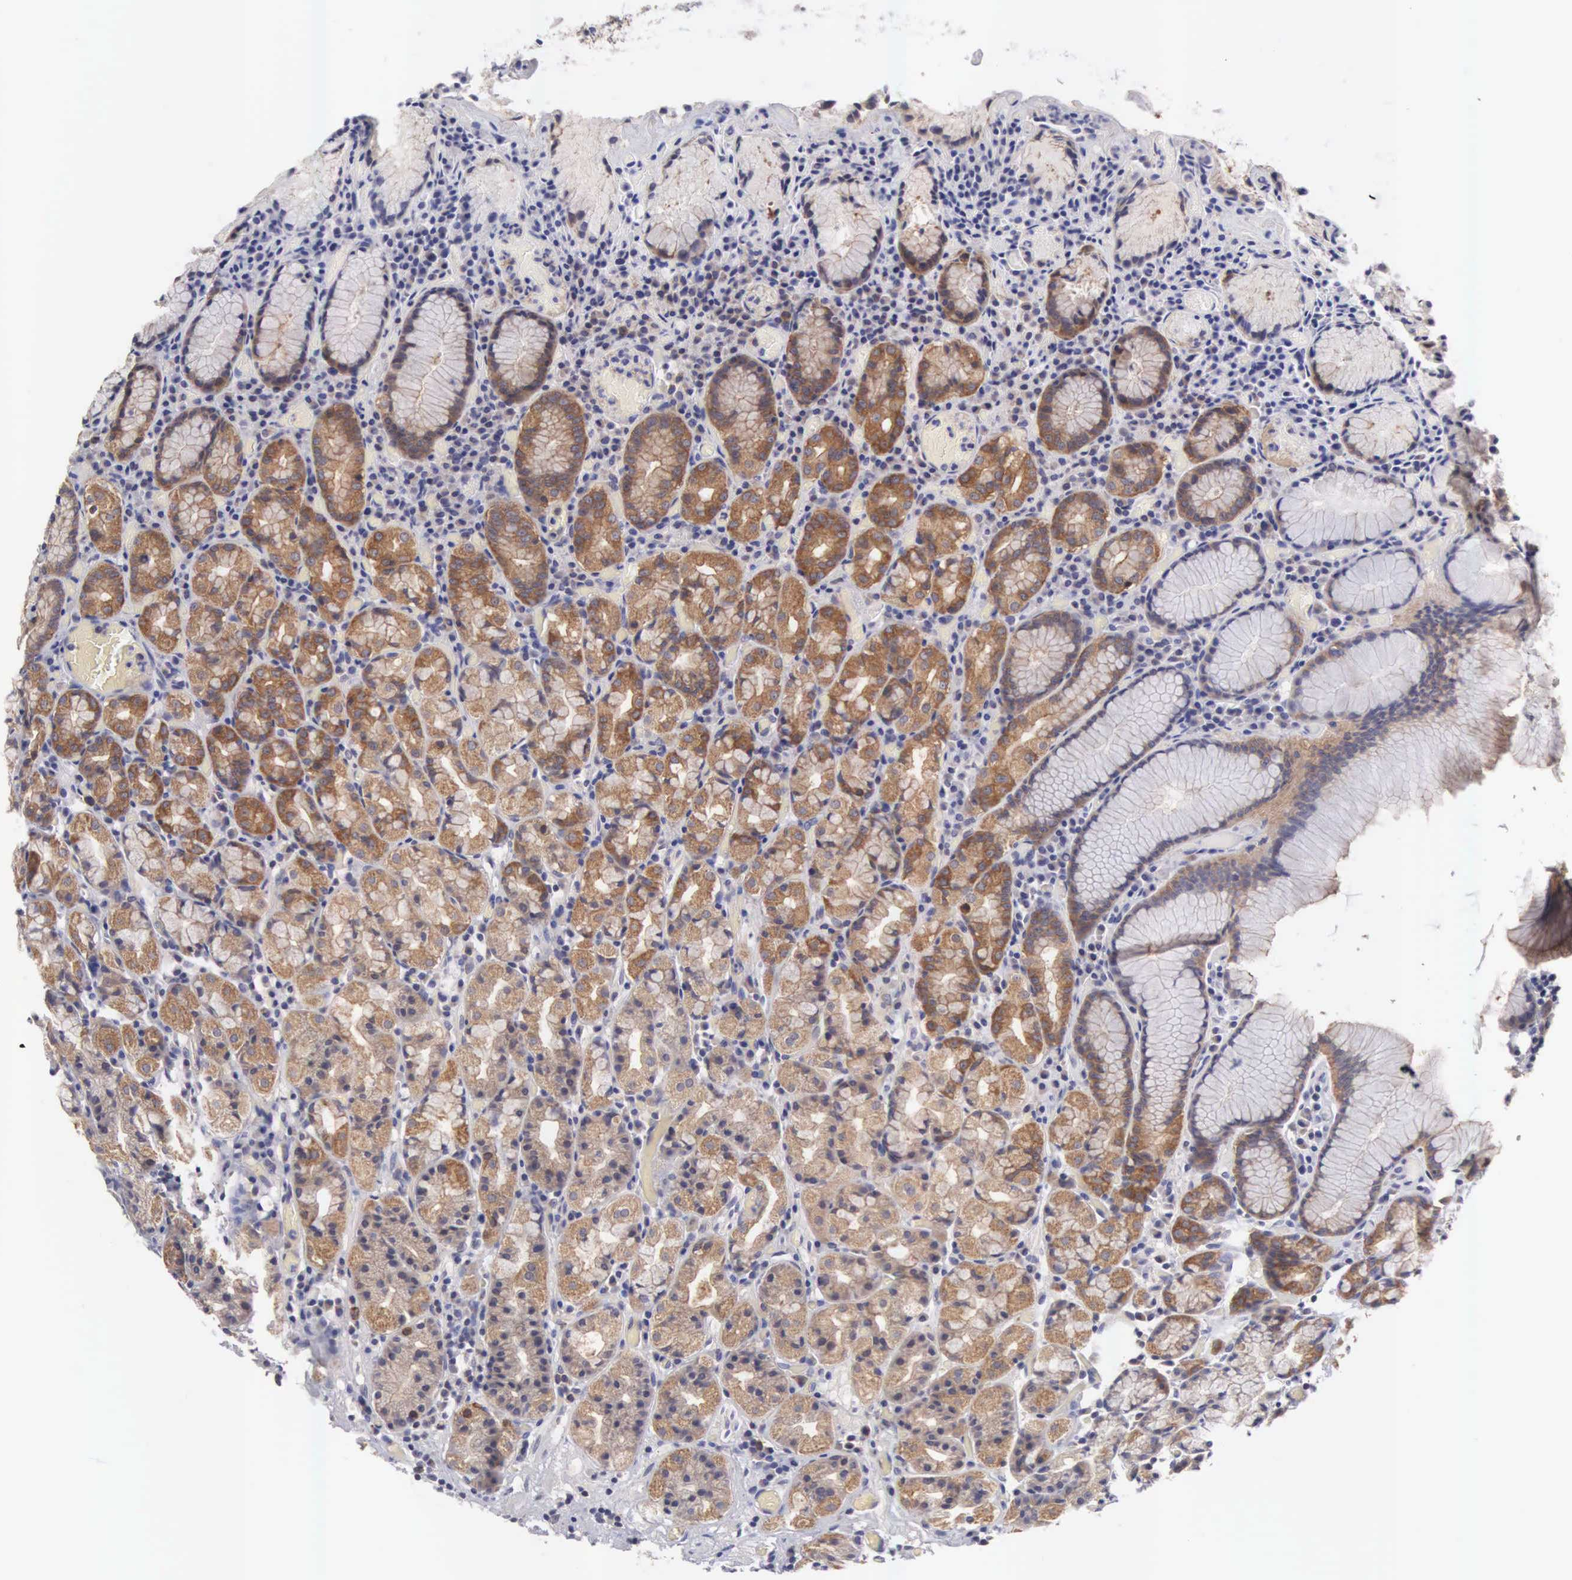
{"staining": {"intensity": "strong", "quantity": ">75%", "location": "cytoplasmic/membranous"}, "tissue": "stomach", "cell_type": "Glandular cells", "image_type": "normal", "snomed": [{"axis": "morphology", "description": "Normal tissue, NOS"}, {"axis": "topography", "description": "Stomach, lower"}], "caption": "The micrograph exhibits immunohistochemical staining of benign stomach. There is strong cytoplasmic/membranous staining is present in about >75% of glandular cells.", "gene": "TXLNG", "patient": {"sex": "male", "age": 58}}